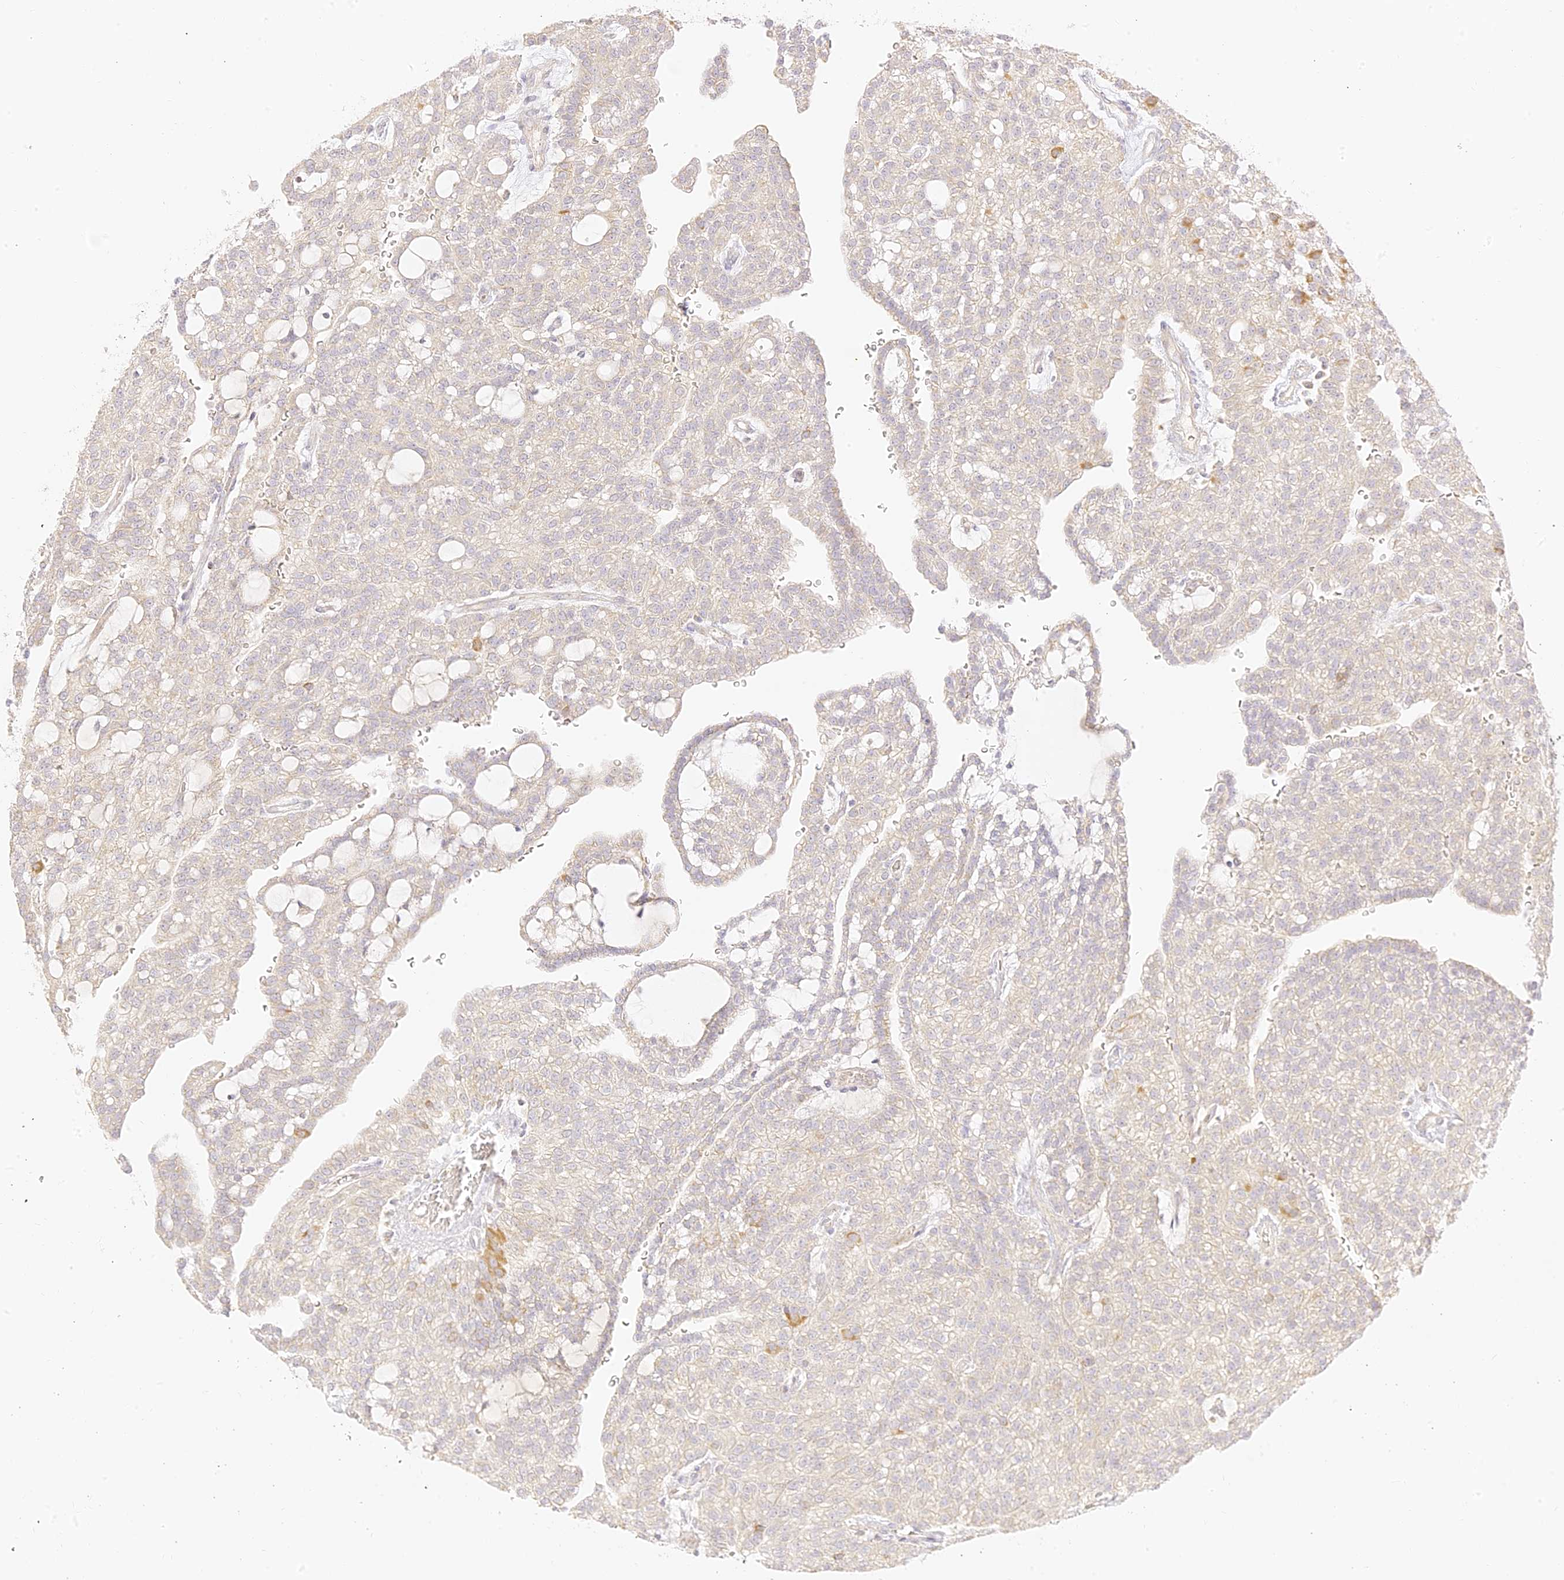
{"staining": {"intensity": "moderate", "quantity": "<25%", "location": "cytoplasmic/membranous"}, "tissue": "renal cancer", "cell_type": "Tumor cells", "image_type": "cancer", "snomed": [{"axis": "morphology", "description": "Adenocarcinoma, NOS"}, {"axis": "topography", "description": "Kidney"}], "caption": "Renal adenocarcinoma stained with a protein marker demonstrates moderate staining in tumor cells.", "gene": "LRRC15", "patient": {"sex": "male", "age": 63}}